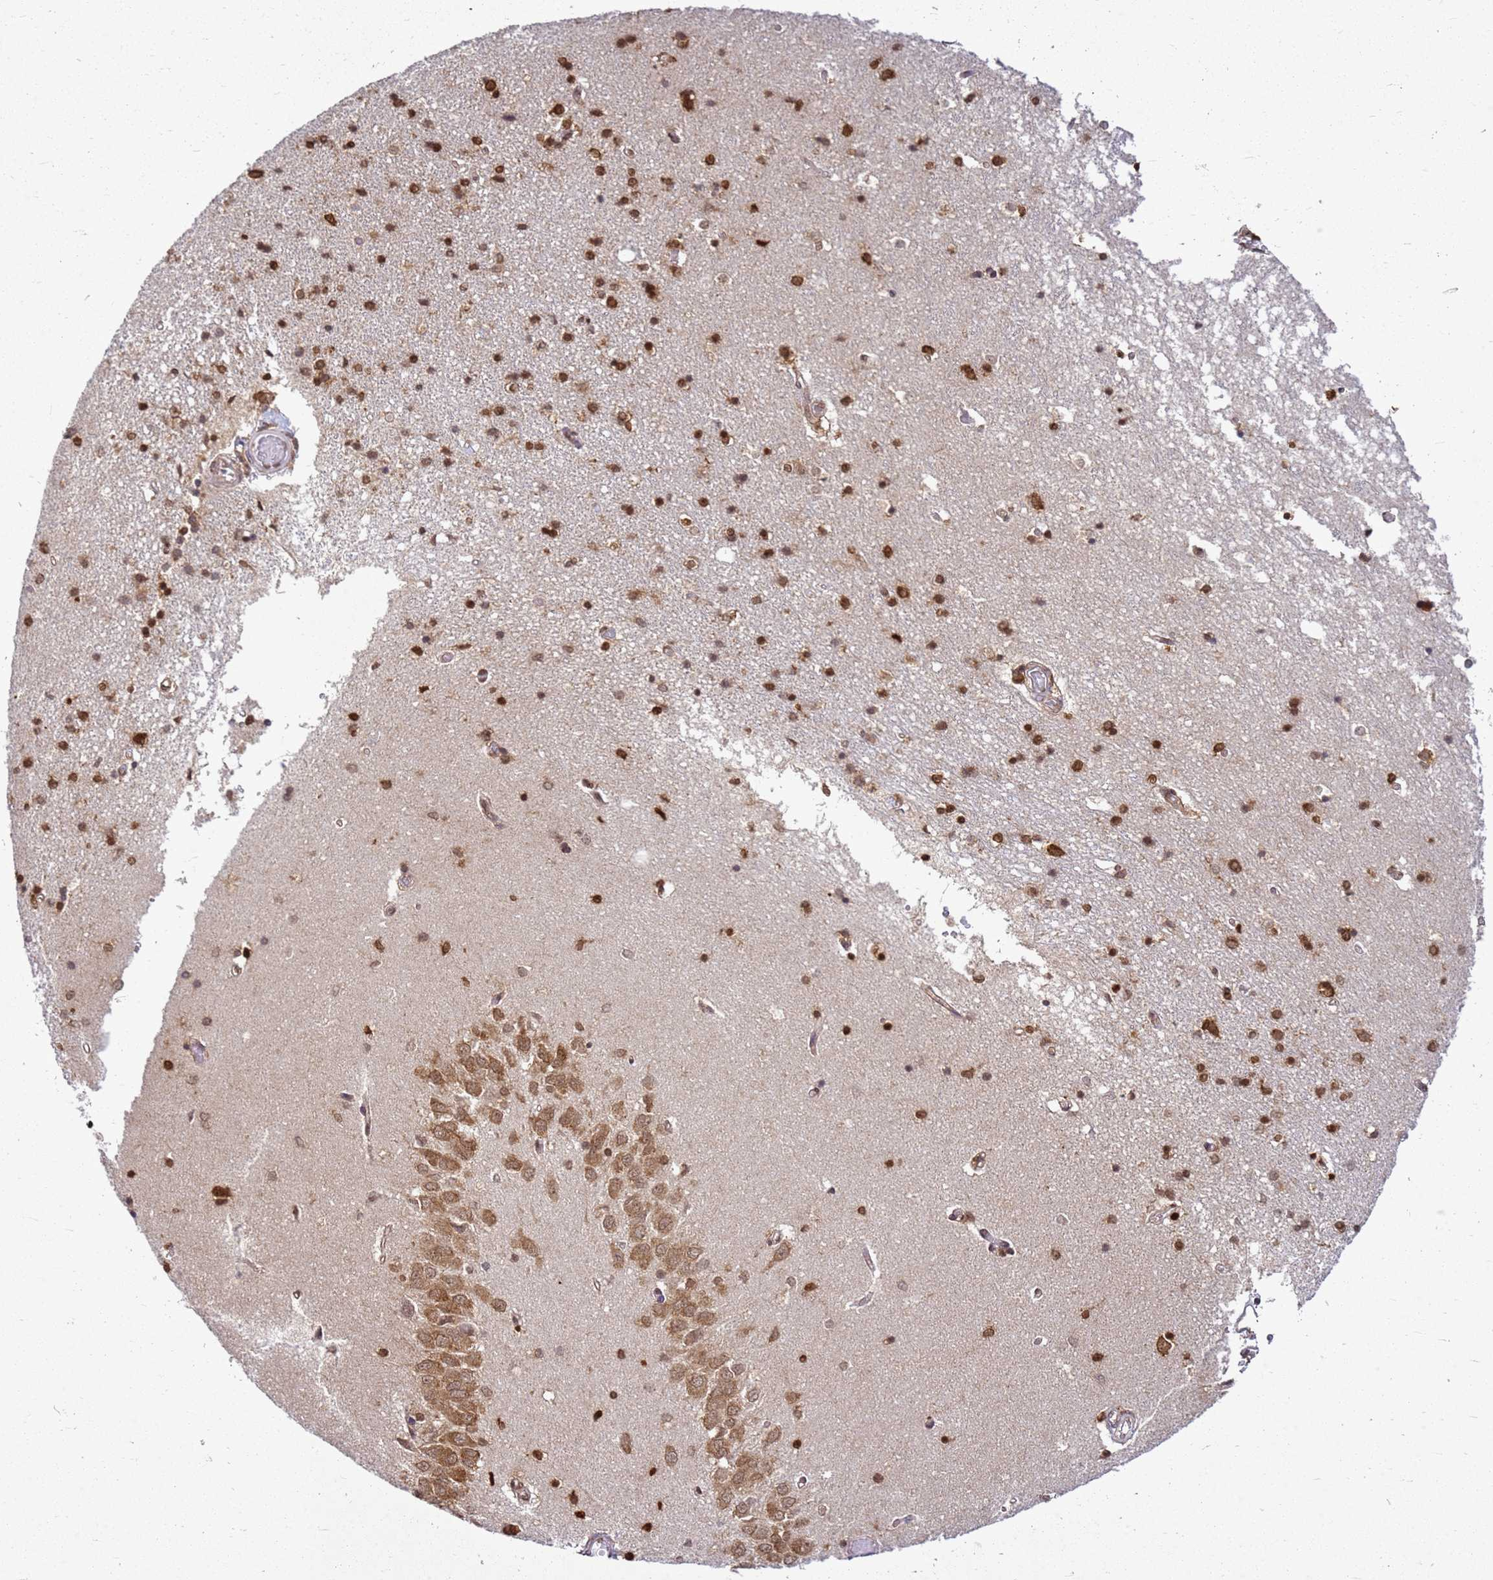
{"staining": {"intensity": "strong", "quantity": "25%-75%", "location": "cytoplasmic/membranous,nuclear"}, "tissue": "hippocampus", "cell_type": "Glial cells", "image_type": "normal", "snomed": [{"axis": "morphology", "description": "Normal tissue, NOS"}, {"axis": "topography", "description": "Hippocampus"}], "caption": "Immunohistochemical staining of normal human hippocampus demonstrates 25%-75% levels of strong cytoplasmic/membranous,nuclear protein expression in approximately 25%-75% of glial cells.", "gene": "APEX1", "patient": {"sex": "male", "age": 45}}